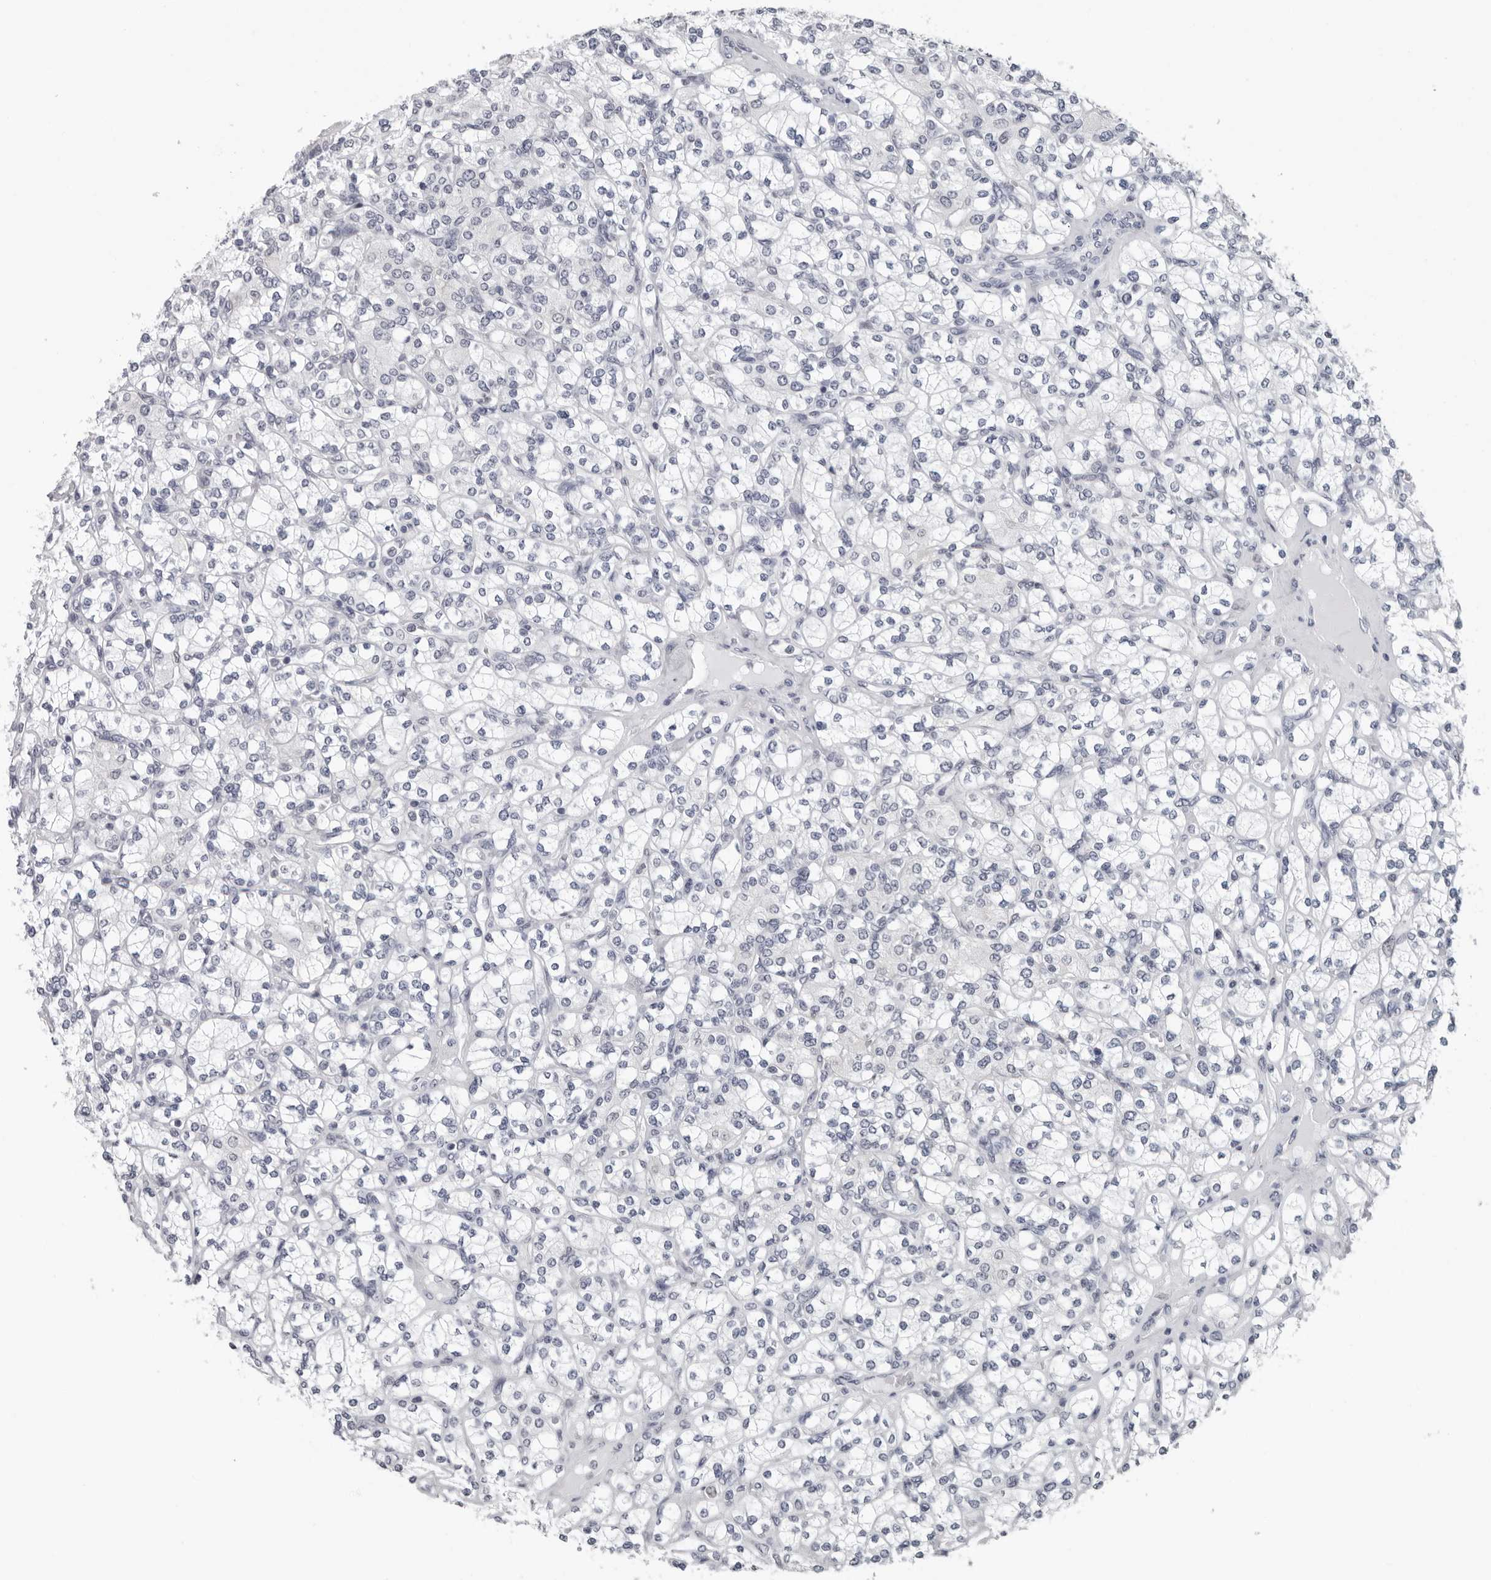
{"staining": {"intensity": "negative", "quantity": "none", "location": "none"}, "tissue": "renal cancer", "cell_type": "Tumor cells", "image_type": "cancer", "snomed": [{"axis": "morphology", "description": "Adenocarcinoma, NOS"}, {"axis": "topography", "description": "Kidney"}], "caption": "Tumor cells are negative for protein expression in human renal adenocarcinoma.", "gene": "CPT2", "patient": {"sex": "male", "age": 77}}